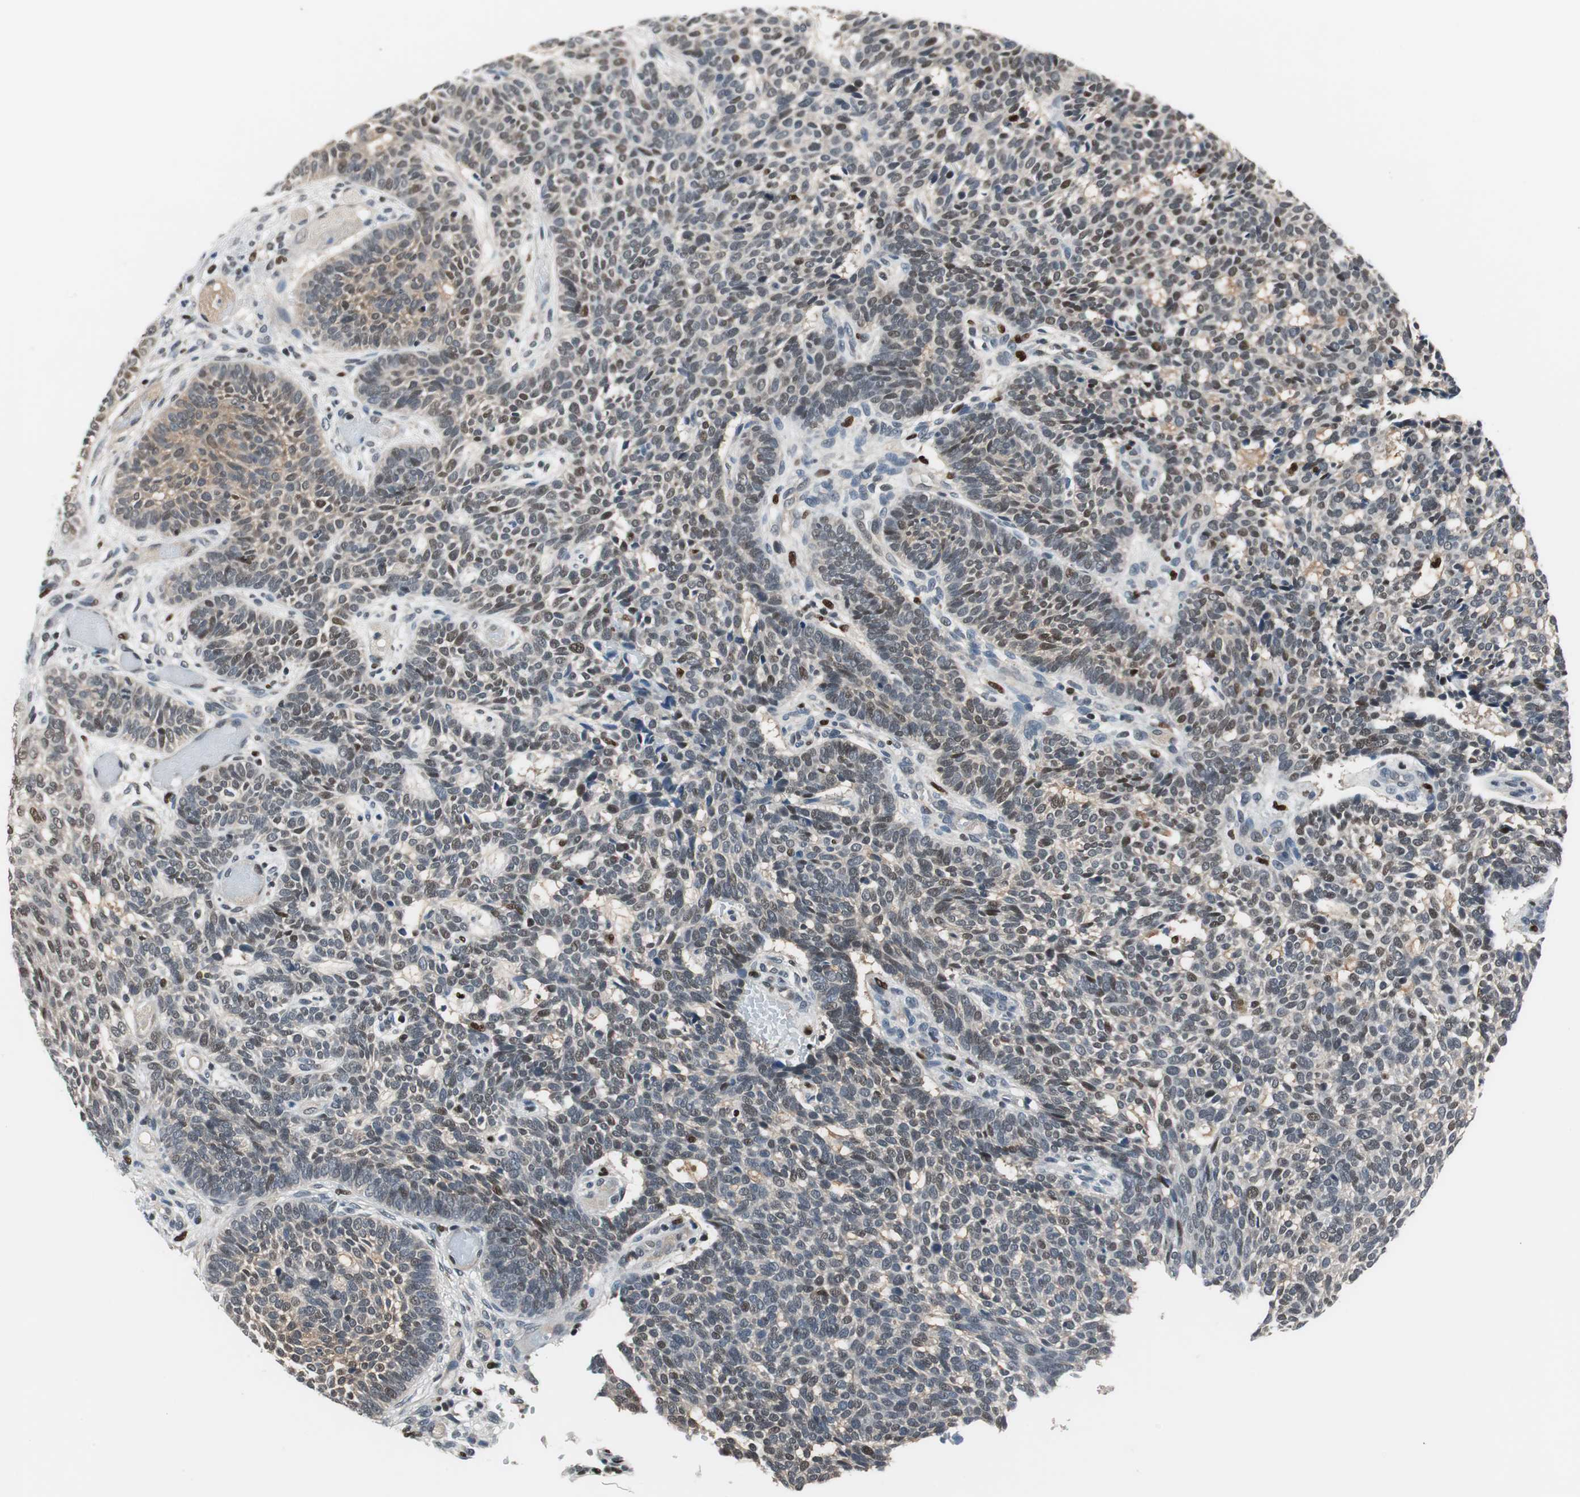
{"staining": {"intensity": "moderate", "quantity": "25%-75%", "location": "cytoplasmic/membranous,nuclear"}, "tissue": "skin cancer", "cell_type": "Tumor cells", "image_type": "cancer", "snomed": [{"axis": "morphology", "description": "Normal tissue, NOS"}, {"axis": "morphology", "description": "Basal cell carcinoma"}, {"axis": "topography", "description": "Skin"}], "caption": "Skin cancer (basal cell carcinoma) stained with a brown dye demonstrates moderate cytoplasmic/membranous and nuclear positive positivity in approximately 25%-75% of tumor cells.", "gene": "MAFB", "patient": {"sex": "male", "age": 87}}